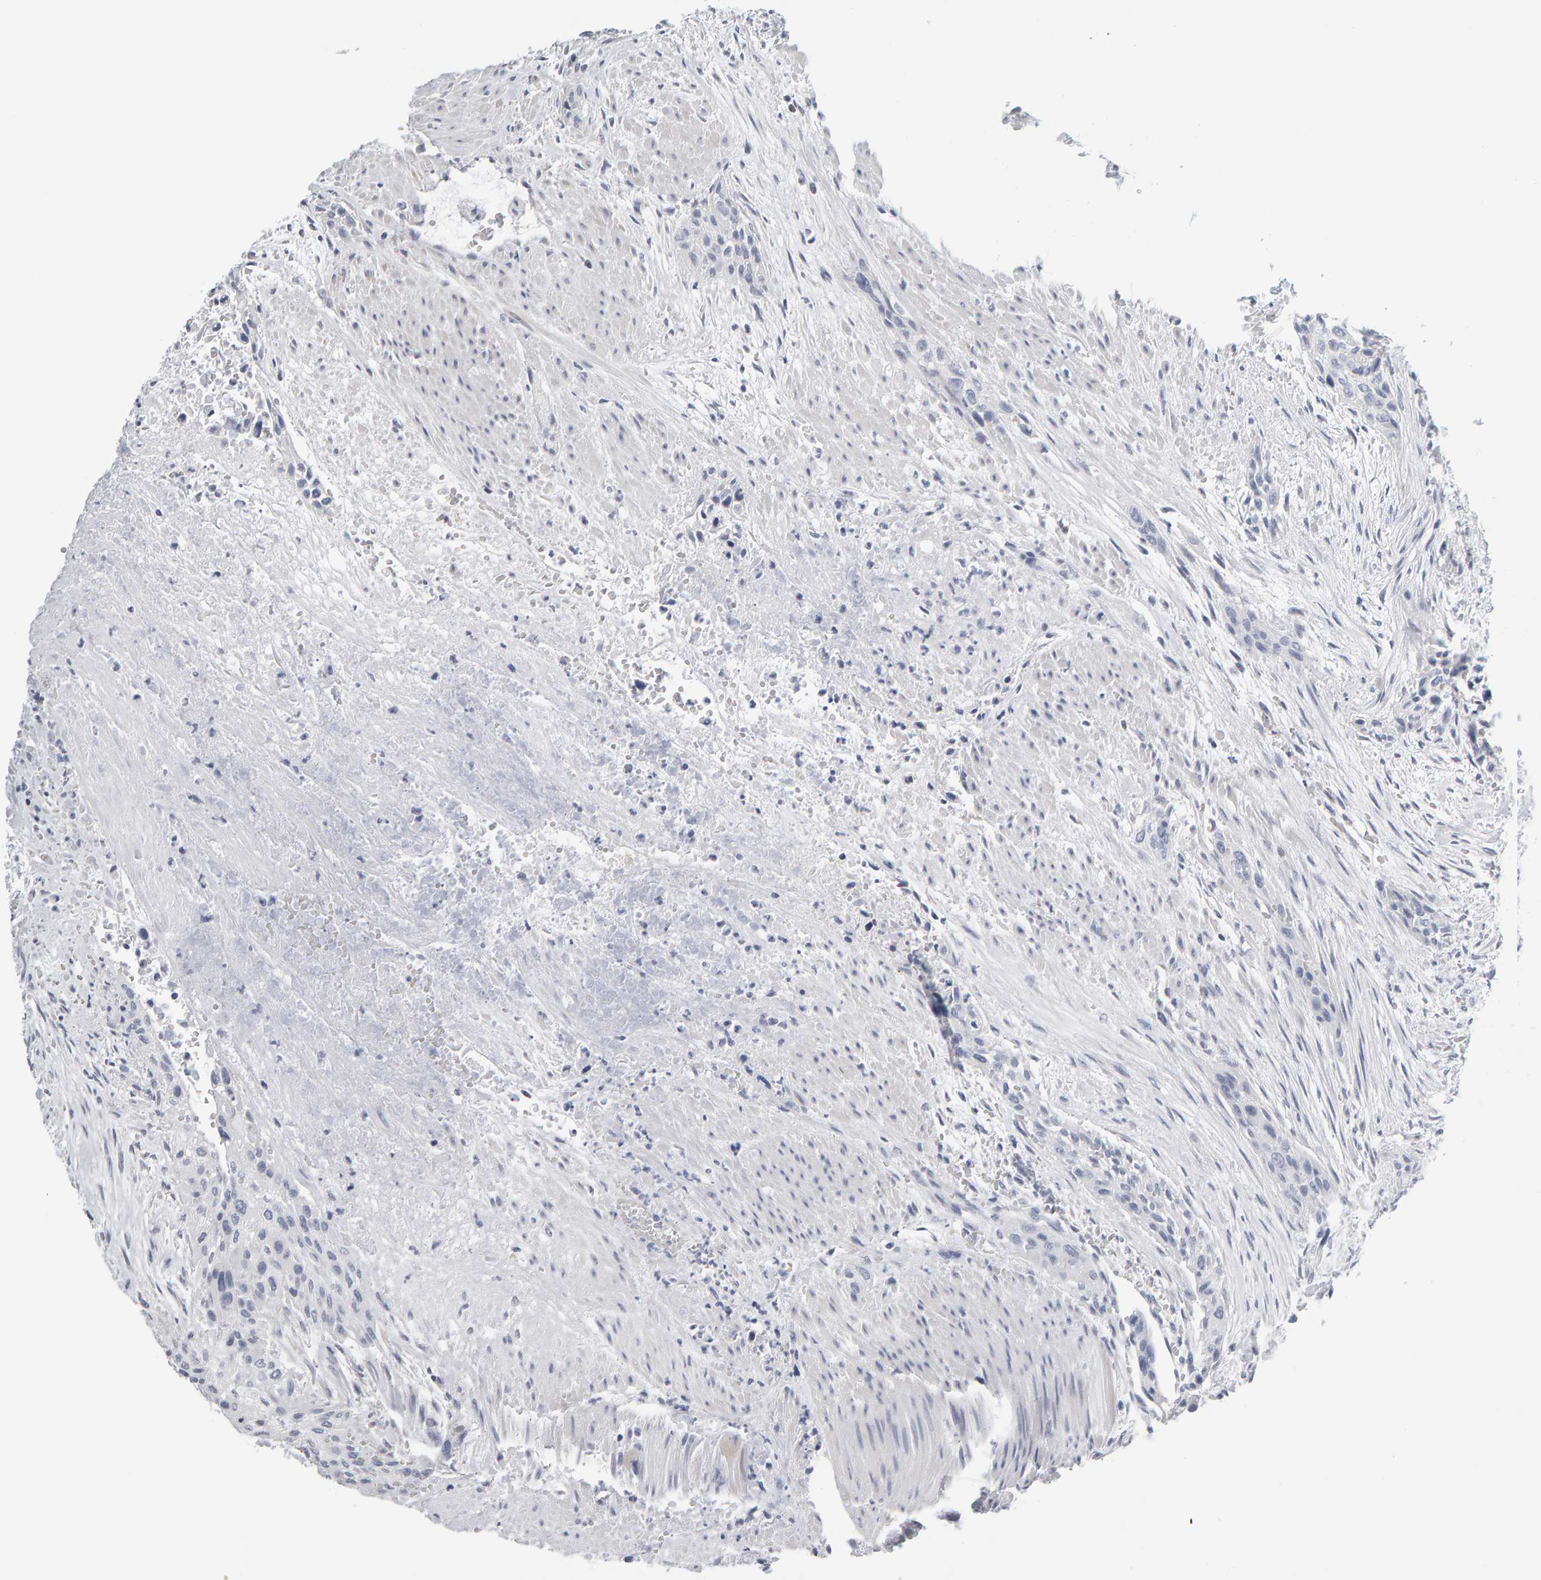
{"staining": {"intensity": "negative", "quantity": "none", "location": "none"}, "tissue": "urothelial cancer", "cell_type": "Tumor cells", "image_type": "cancer", "snomed": [{"axis": "morphology", "description": "Urothelial carcinoma, High grade"}, {"axis": "topography", "description": "Urinary bladder"}], "caption": "This histopathology image is of urothelial cancer stained with immunohistochemistry (IHC) to label a protein in brown with the nuclei are counter-stained blue. There is no positivity in tumor cells.", "gene": "CTH", "patient": {"sex": "male", "age": 35}}